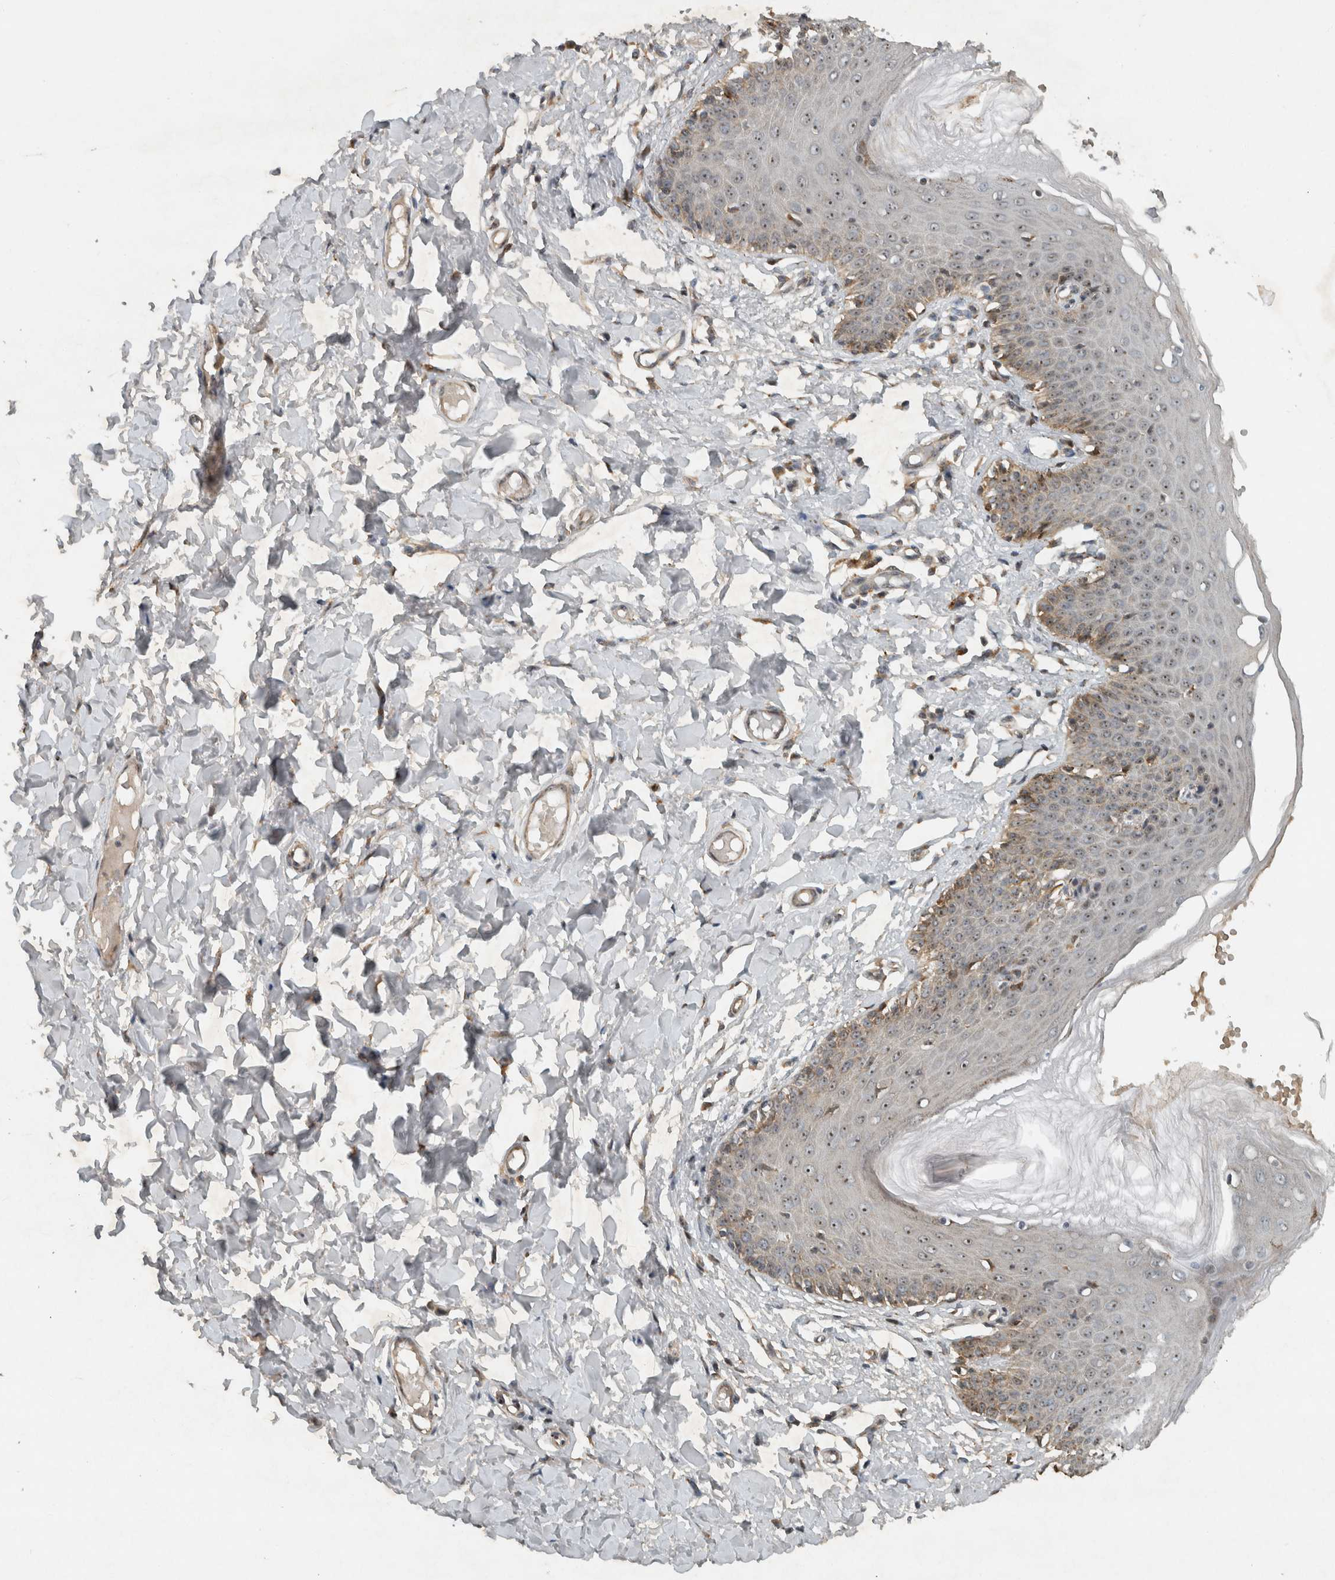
{"staining": {"intensity": "moderate", "quantity": "25%-75%", "location": "cytoplasmic/membranous,nuclear"}, "tissue": "skin", "cell_type": "Epidermal cells", "image_type": "normal", "snomed": [{"axis": "morphology", "description": "Normal tissue, NOS"}, {"axis": "topography", "description": "Vulva"}], "caption": "Skin stained with DAB immunohistochemistry (IHC) exhibits medium levels of moderate cytoplasmic/membranous,nuclear staining in approximately 25%-75% of epidermal cells.", "gene": "GPR137B", "patient": {"sex": "female", "age": 66}}